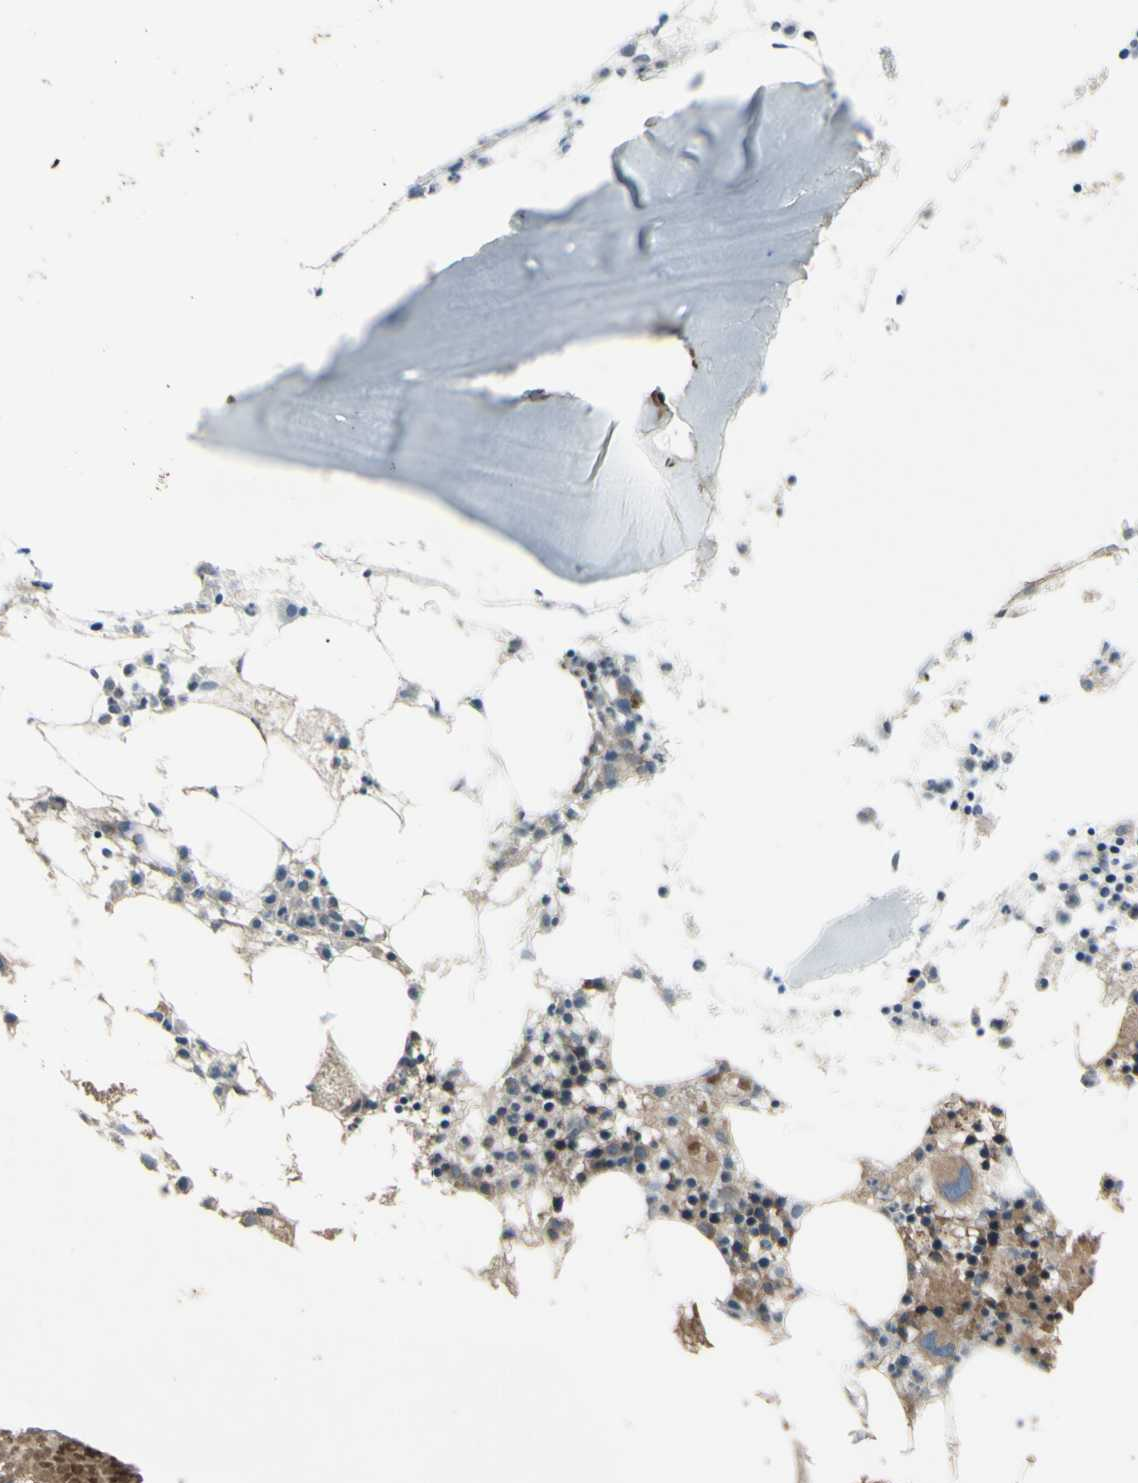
{"staining": {"intensity": "moderate", "quantity": "25%-75%", "location": "cytoplasmic/membranous"}, "tissue": "bone marrow", "cell_type": "Hematopoietic cells", "image_type": "normal", "snomed": [{"axis": "morphology", "description": "Normal tissue, NOS"}, {"axis": "morphology", "description": "Inflammation, NOS"}, {"axis": "topography", "description": "Bone marrow"}], "caption": "This image shows benign bone marrow stained with immunohistochemistry to label a protein in brown. The cytoplasmic/membranous of hematopoietic cells show moderate positivity for the protein. Nuclei are counter-stained blue.", "gene": "SHC1", "patient": {"sex": "male", "age": 14}}